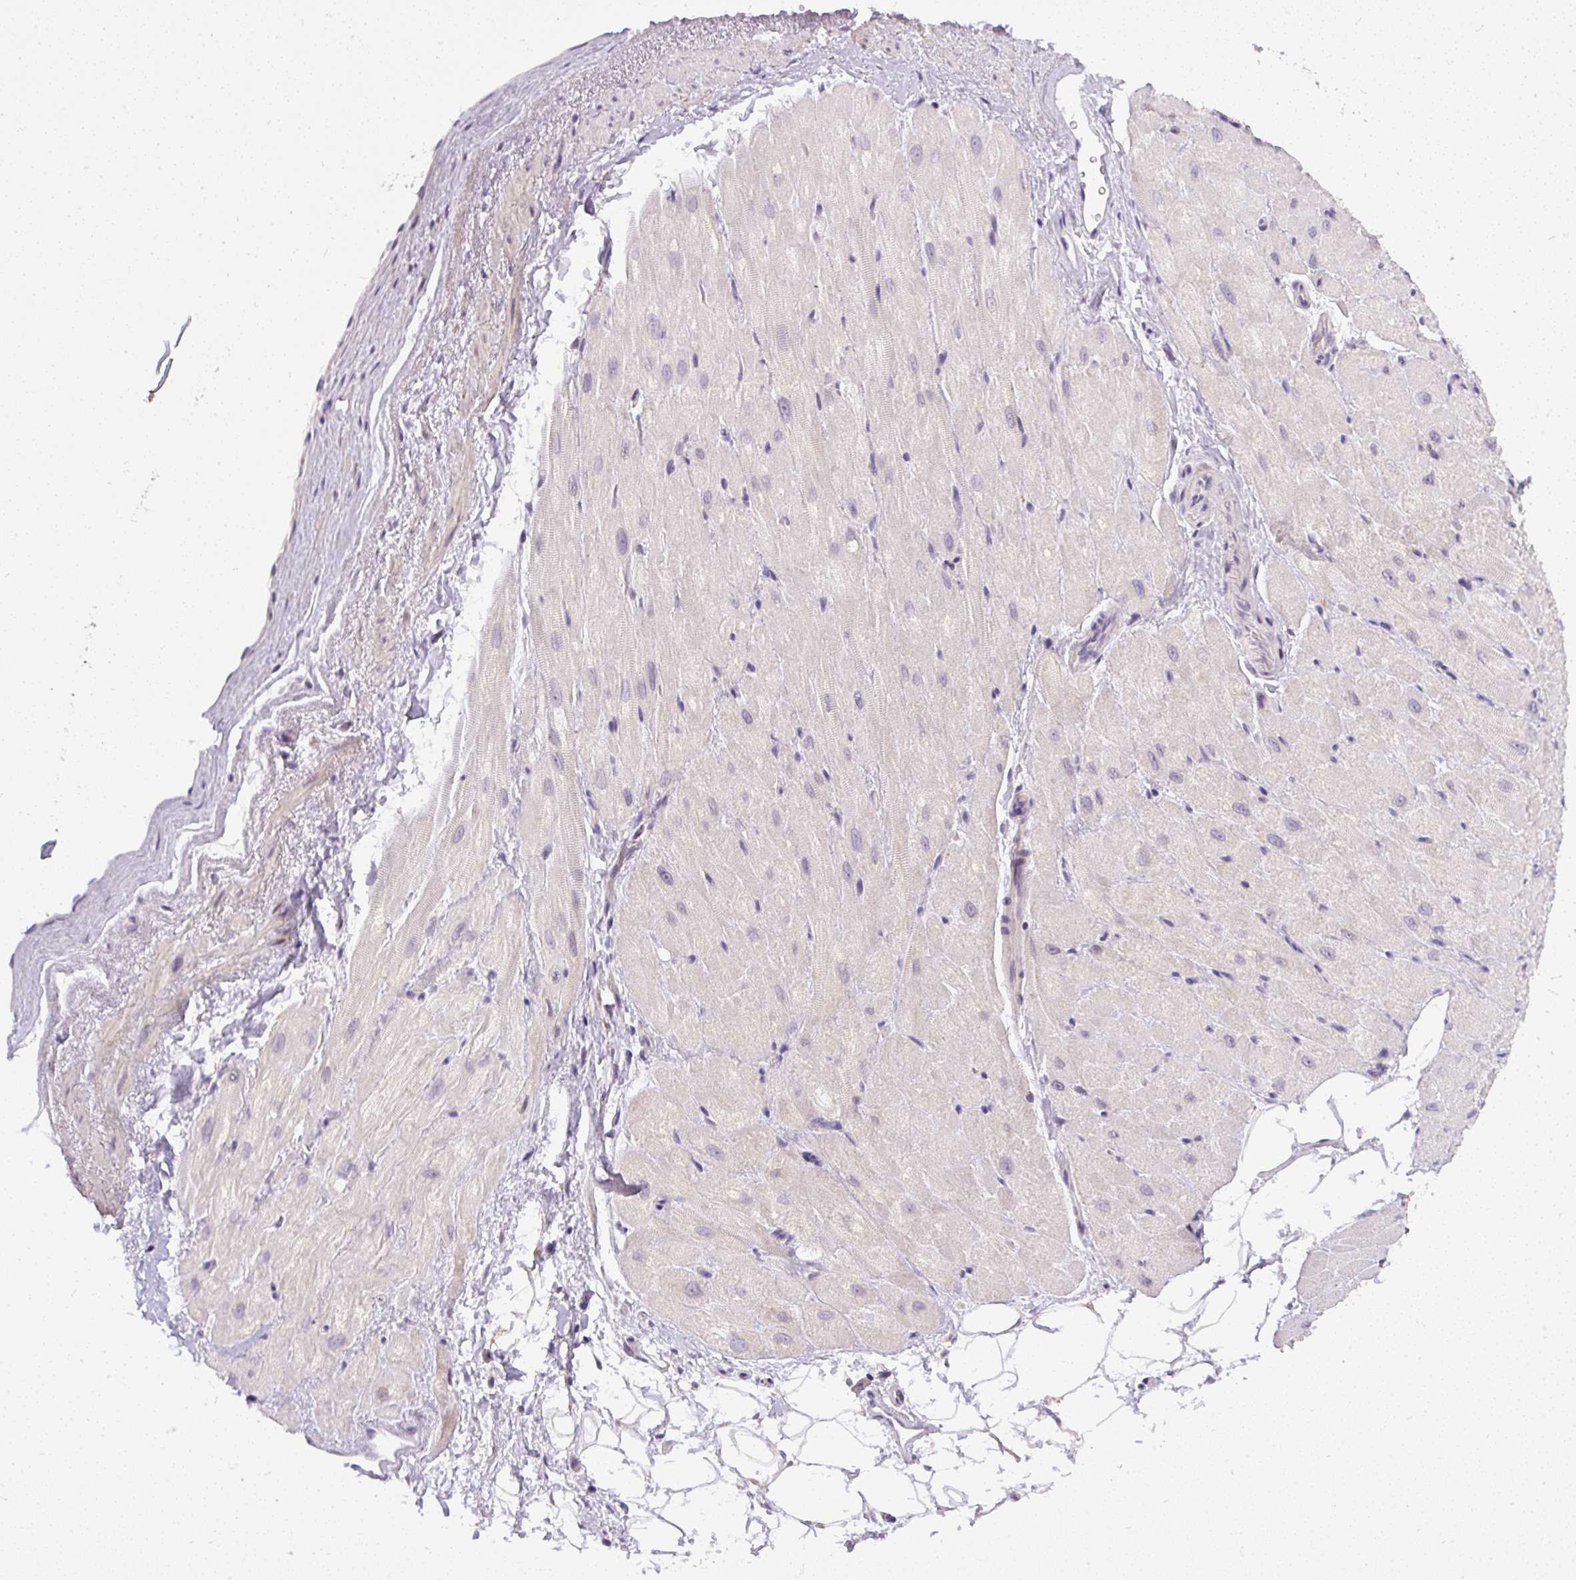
{"staining": {"intensity": "negative", "quantity": "none", "location": "none"}, "tissue": "heart muscle", "cell_type": "Cardiomyocytes", "image_type": "normal", "snomed": [{"axis": "morphology", "description": "Normal tissue, NOS"}, {"axis": "topography", "description": "Heart"}], "caption": "Image shows no significant protein staining in cardiomyocytes of normal heart muscle. (DAB (3,3'-diaminobenzidine) immunohistochemistry, high magnification).", "gene": "FAM117B", "patient": {"sex": "male", "age": 62}}